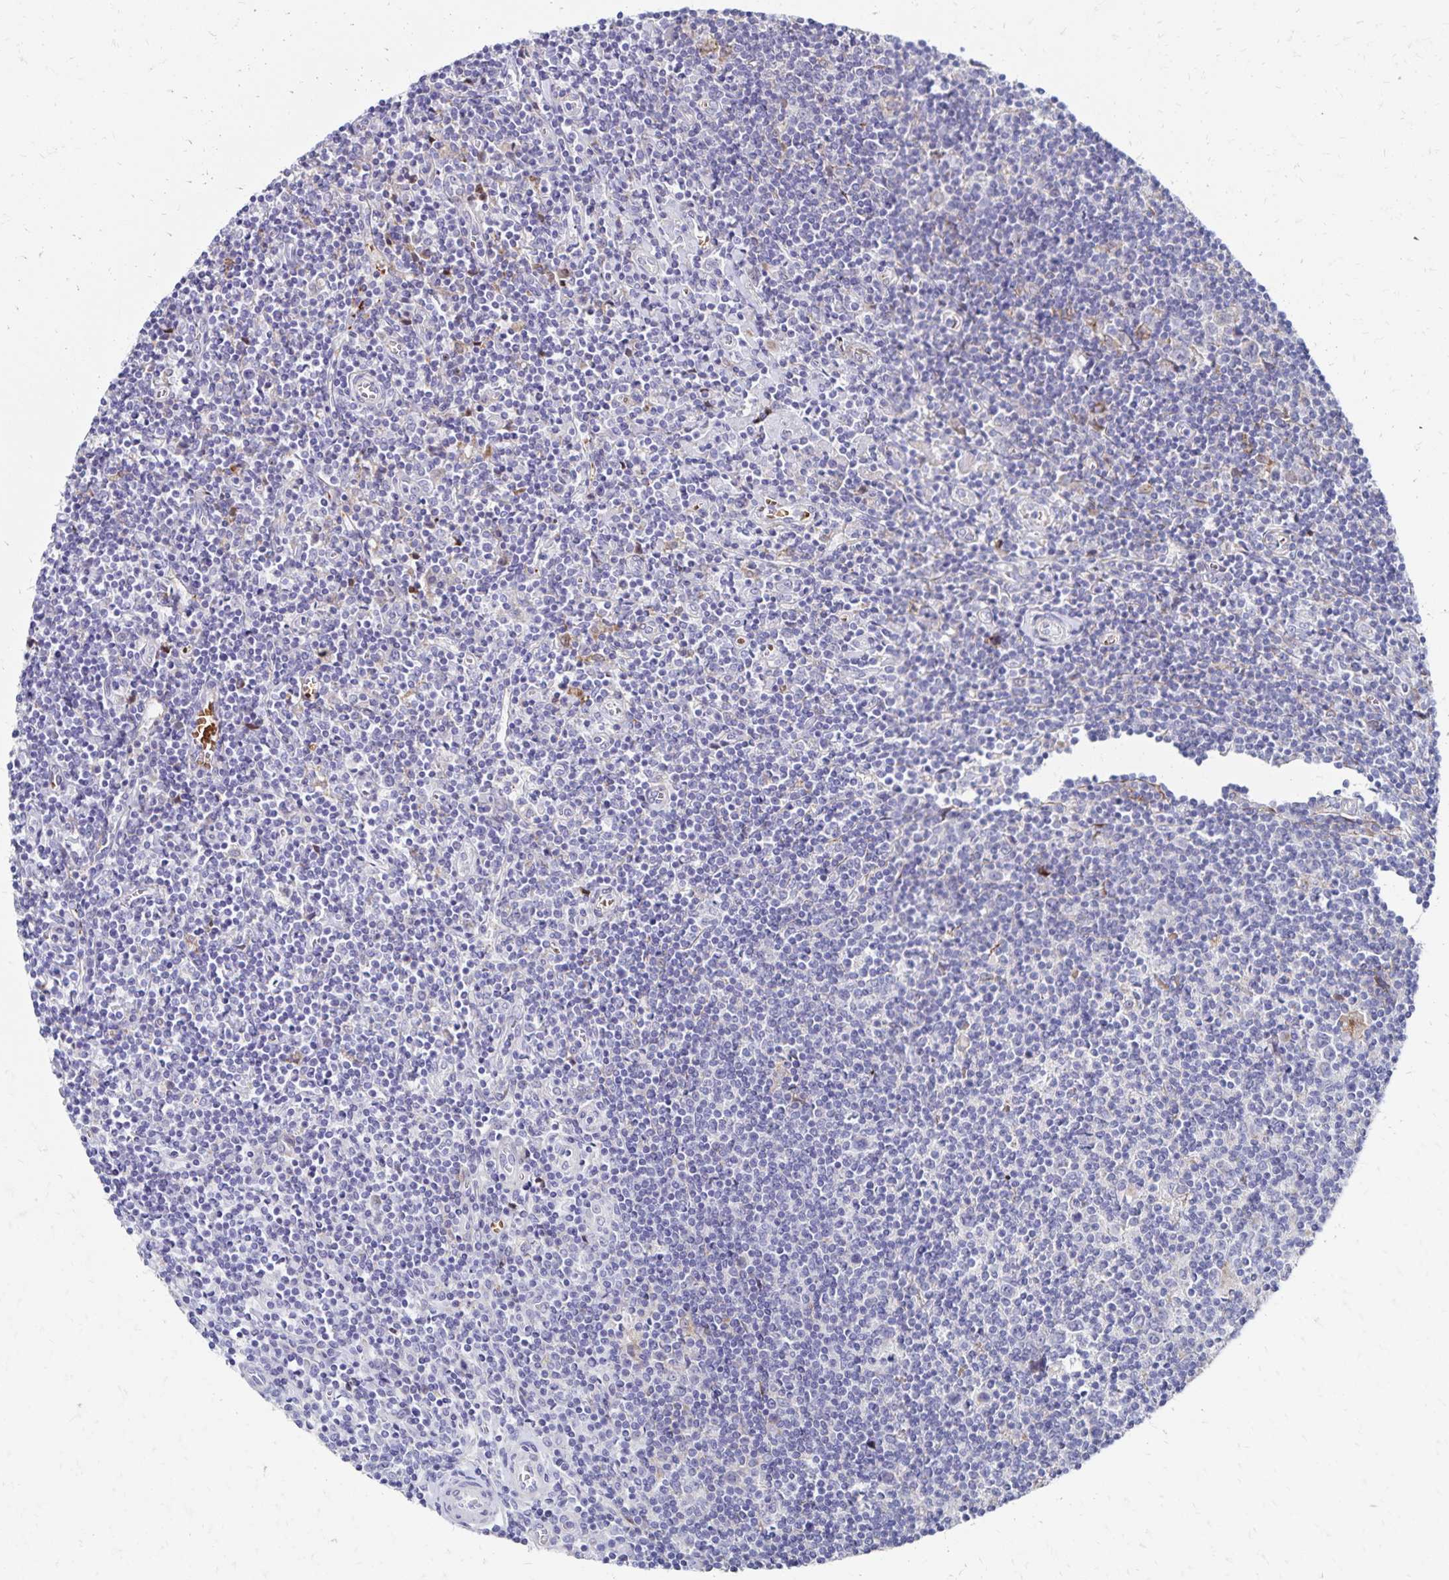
{"staining": {"intensity": "negative", "quantity": "none", "location": "none"}, "tissue": "lymphoma", "cell_type": "Tumor cells", "image_type": "cancer", "snomed": [{"axis": "morphology", "description": "Hodgkin's disease, NOS"}, {"axis": "topography", "description": "Lymph node"}], "caption": "The histopathology image displays no significant positivity in tumor cells of lymphoma.", "gene": "NECAP1", "patient": {"sex": "male", "age": 40}}